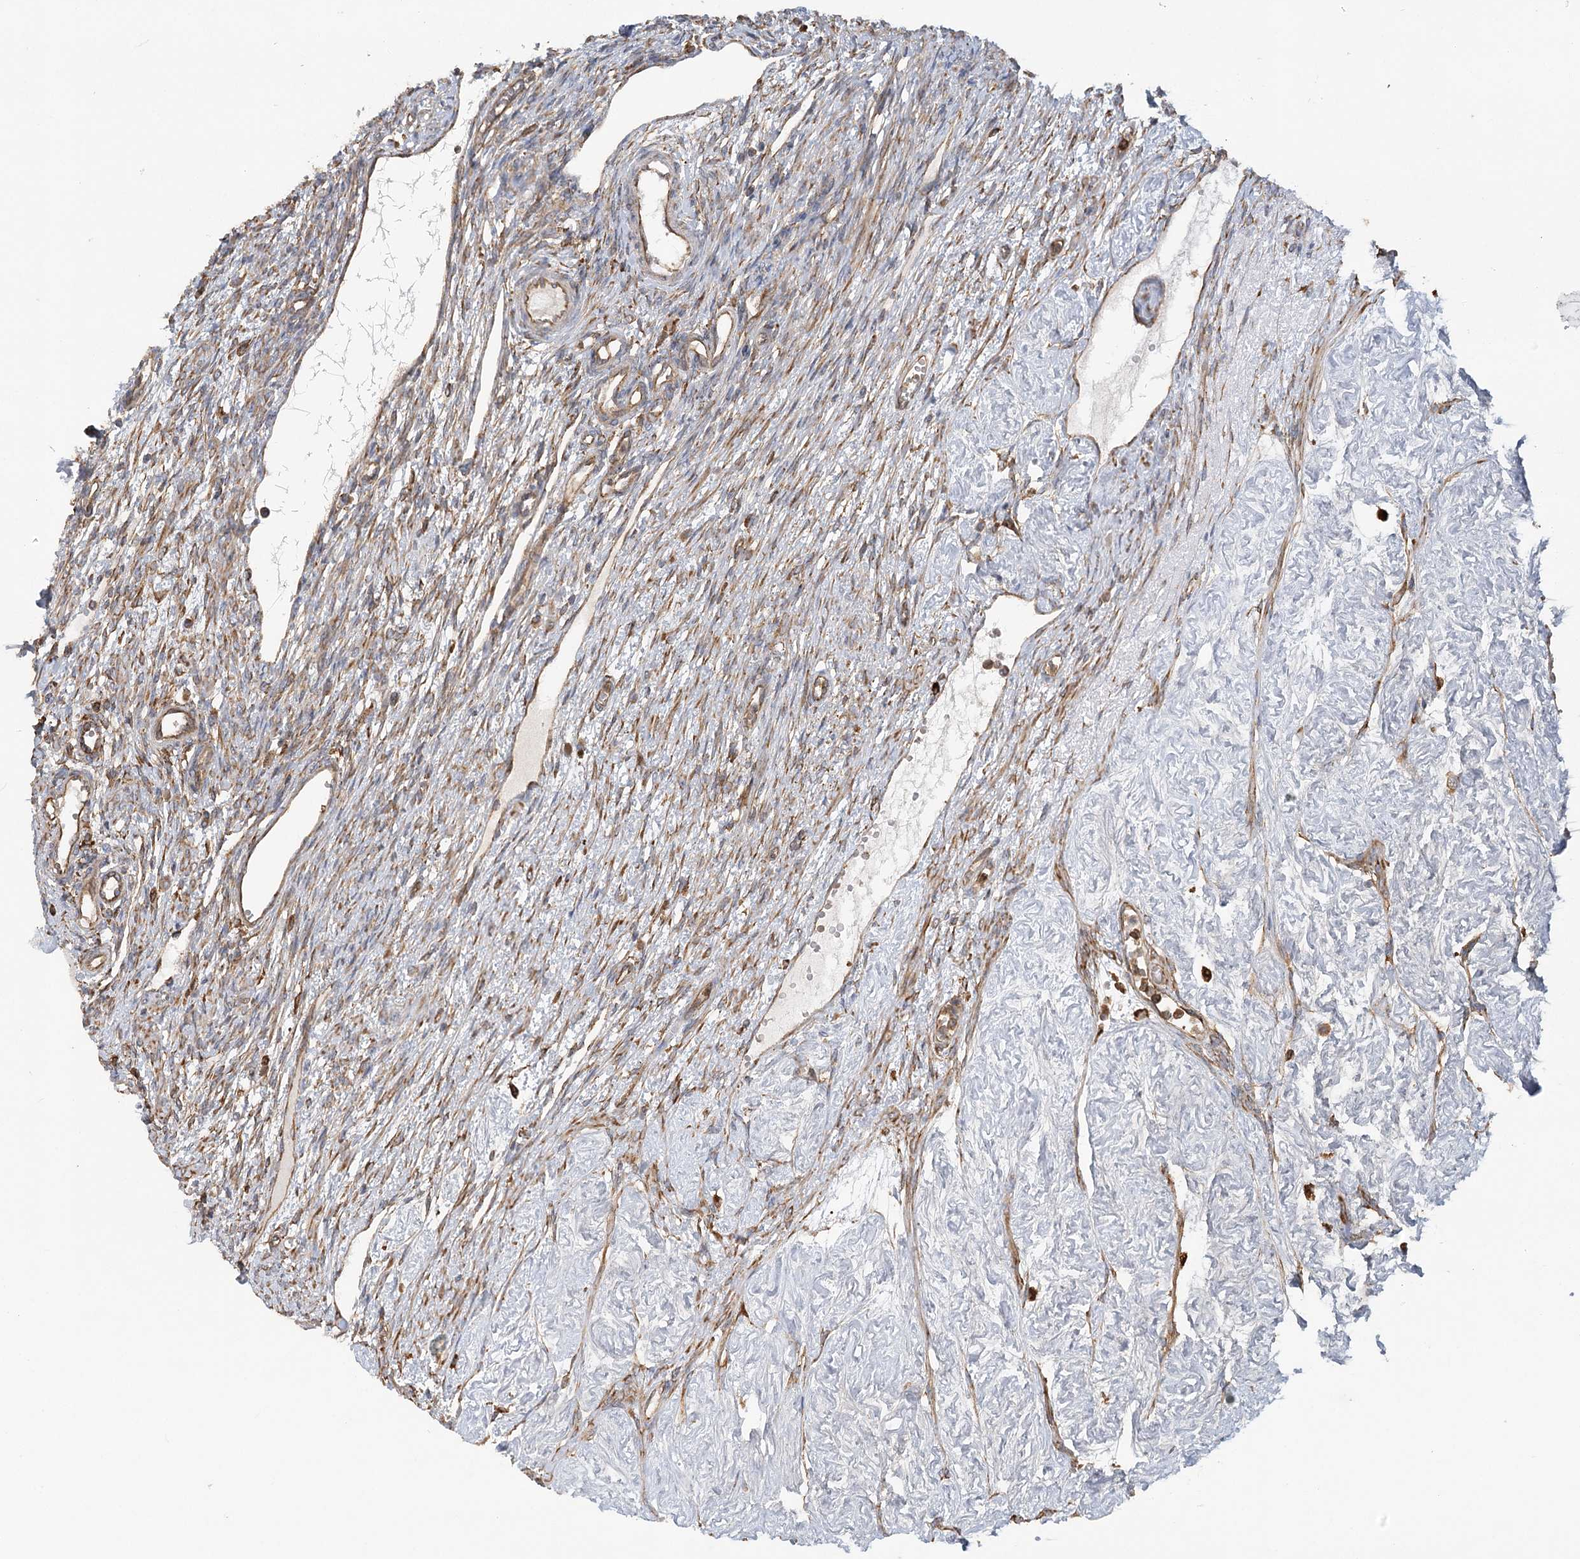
{"staining": {"intensity": "moderate", "quantity": "25%-75%", "location": "cytoplasmic/membranous"}, "tissue": "ovary", "cell_type": "Ovarian stroma cells", "image_type": "normal", "snomed": [{"axis": "morphology", "description": "Normal tissue, NOS"}, {"axis": "morphology", "description": "Cyst, NOS"}, {"axis": "topography", "description": "Ovary"}], "caption": "DAB immunohistochemical staining of unremarkable ovary reveals moderate cytoplasmic/membranous protein expression in about 25%-75% of ovarian stroma cells. (brown staining indicates protein expression, while blue staining denotes nuclei).", "gene": "ACAP2", "patient": {"sex": "female", "age": 33}}